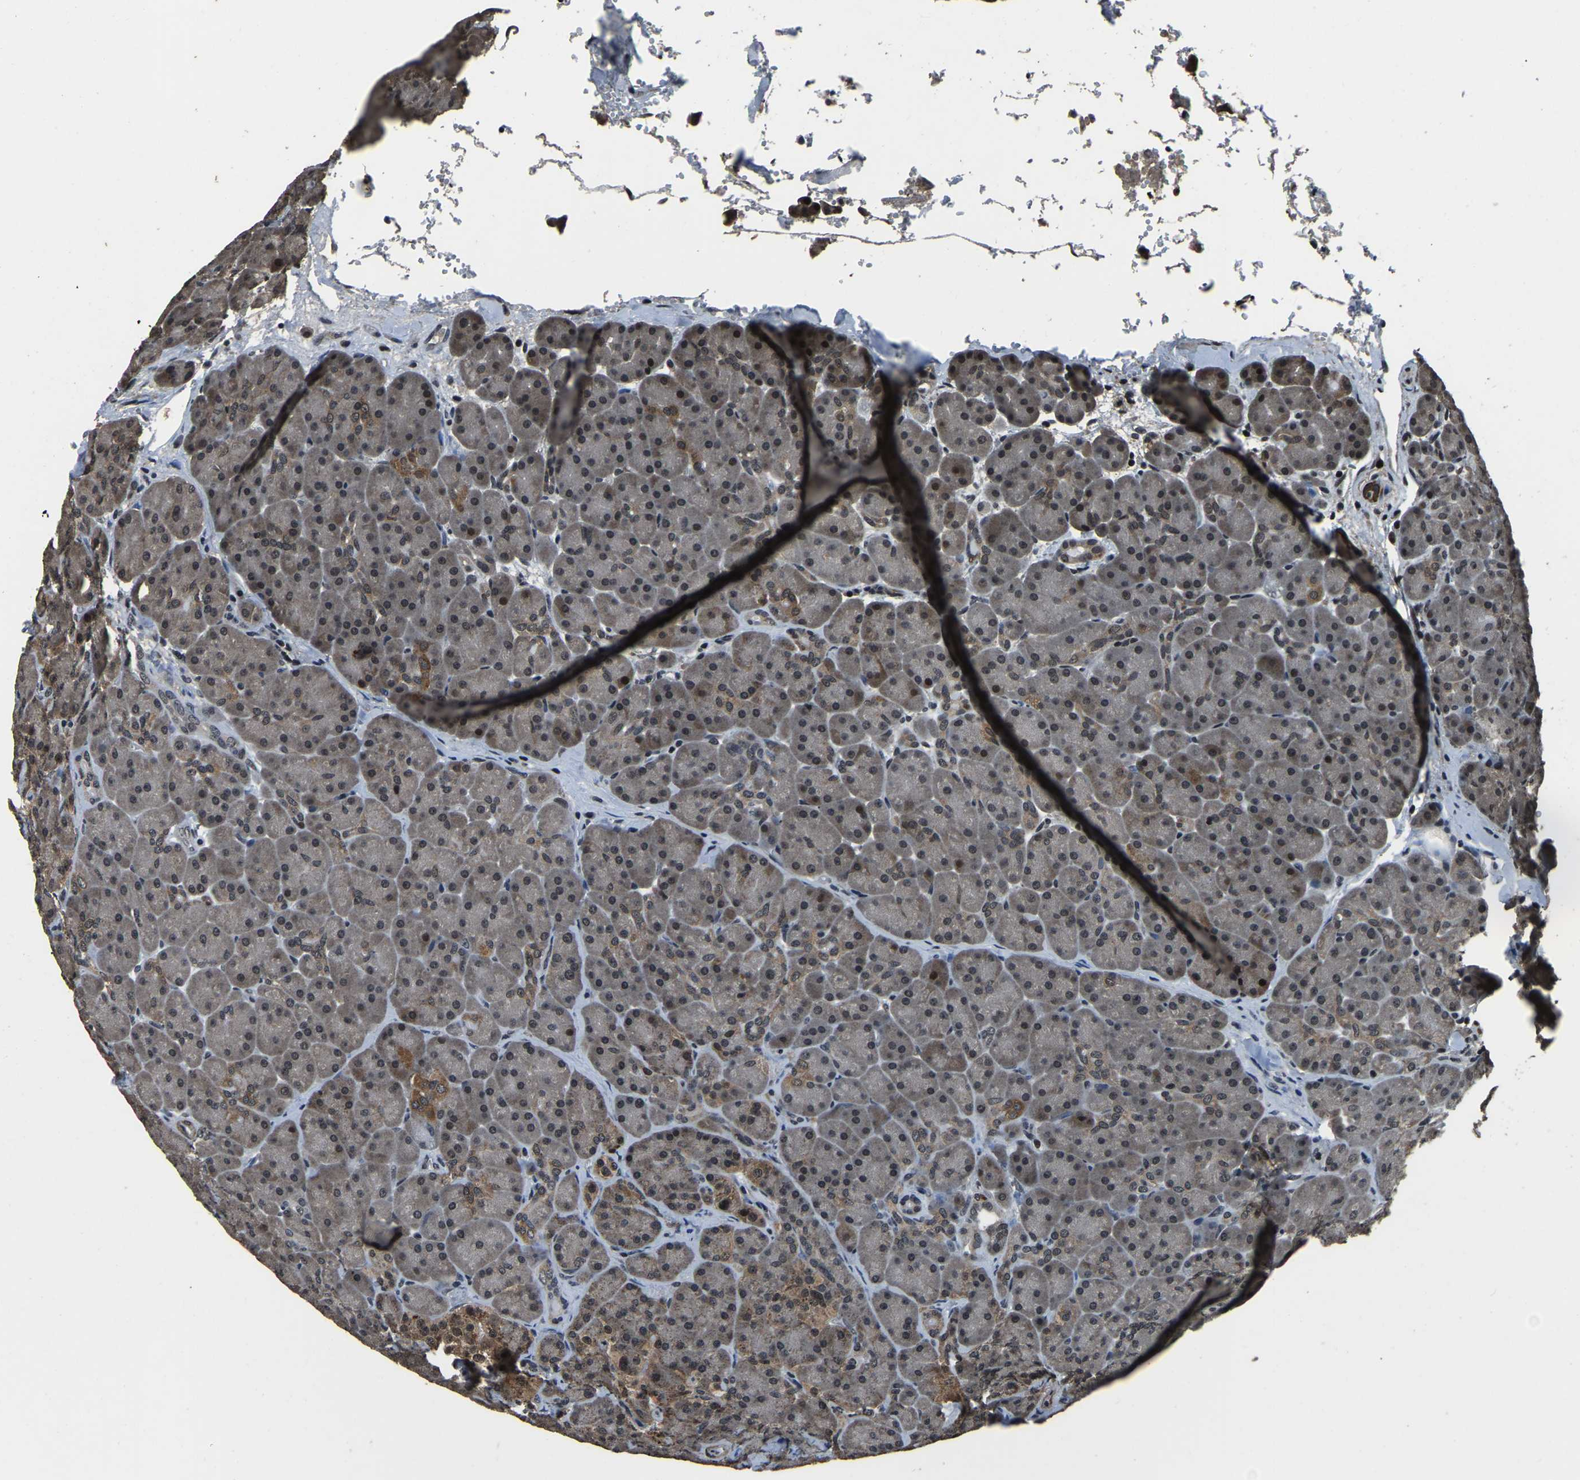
{"staining": {"intensity": "moderate", "quantity": "25%-75%", "location": "cytoplasmic/membranous,nuclear"}, "tissue": "pancreas", "cell_type": "Exocrine glandular cells", "image_type": "normal", "snomed": [{"axis": "morphology", "description": "Normal tissue, NOS"}, {"axis": "topography", "description": "Pancreas"}], "caption": "A high-resolution photomicrograph shows immunohistochemistry (IHC) staining of unremarkable pancreas, which shows moderate cytoplasmic/membranous,nuclear staining in approximately 25%-75% of exocrine glandular cells.", "gene": "ANKIB1", "patient": {"sex": "male", "age": 66}}